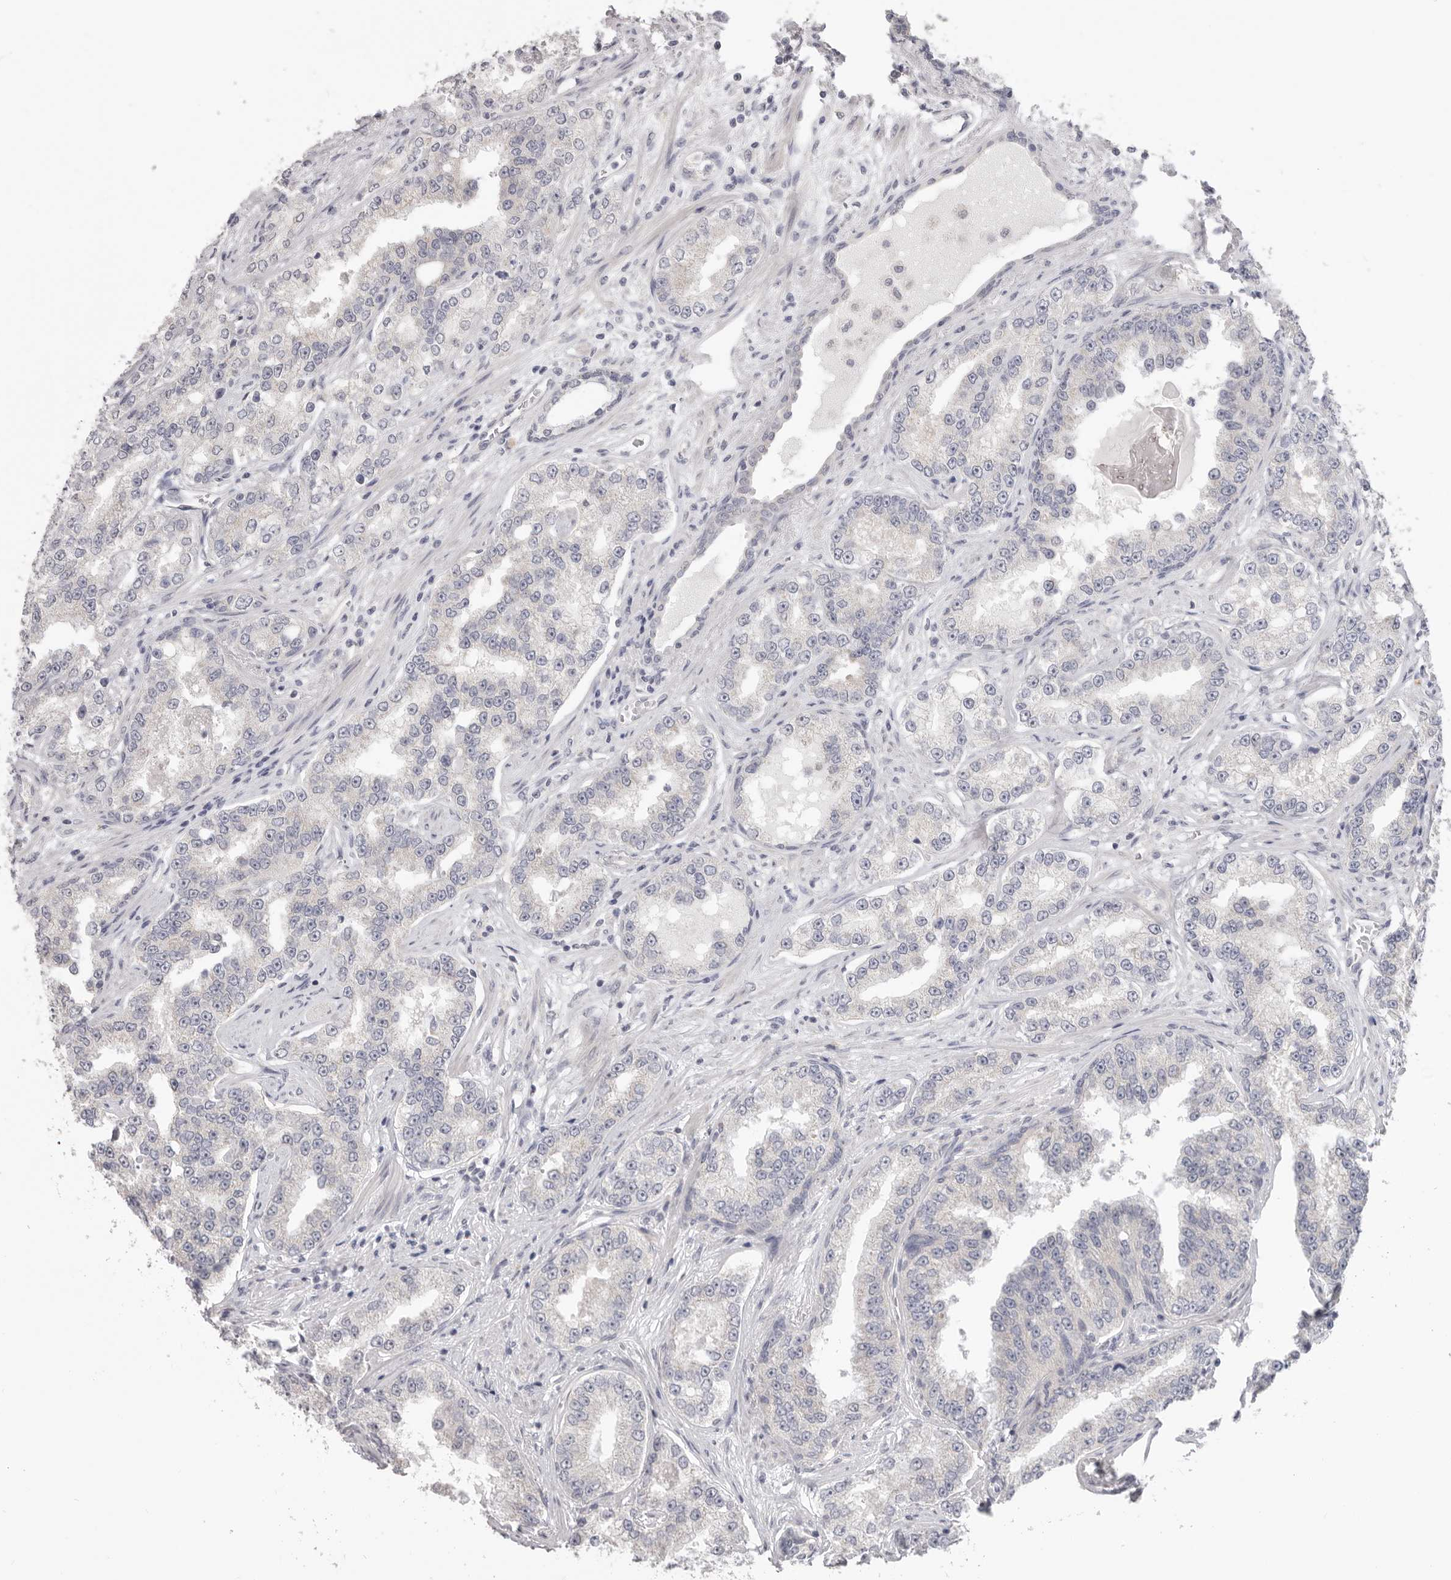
{"staining": {"intensity": "negative", "quantity": "none", "location": "none"}, "tissue": "prostate cancer", "cell_type": "Tumor cells", "image_type": "cancer", "snomed": [{"axis": "morphology", "description": "Normal tissue, NOS"}, {"axis": "morphology", "description": "Adenocarcinoma, High grade"}, {"axis": "topography", "description": "Prostate"}], "caption": "This micrograph is of prostate cancer stained with IHC to label a protein in brown with the nuclei are counter-stained blue. There is no expression in tumor cells.", "gene": "XIRP1", "patient": {"sex": "male", "age": 83}}